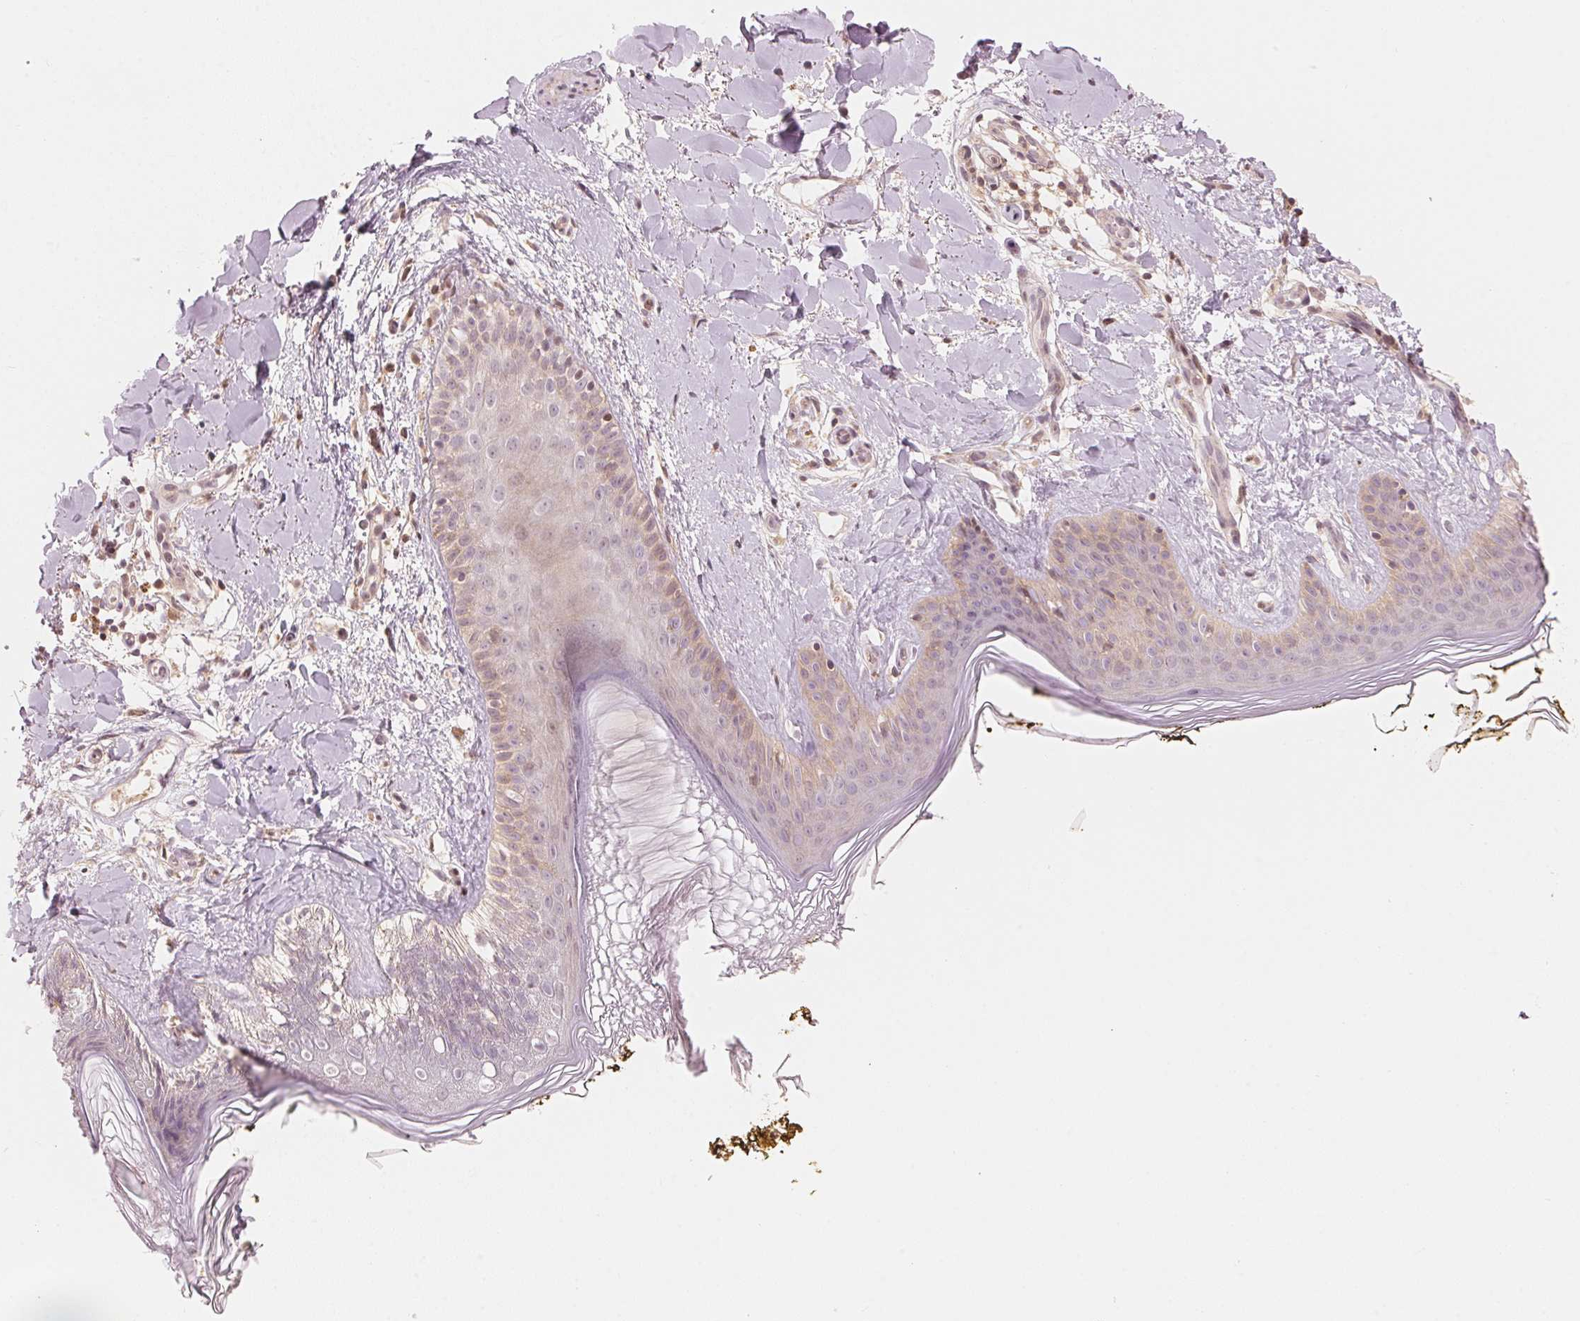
{"staining": {"intensity": "weak", "quantity": ">75%", "location": "cytoplasmic/membranous"}, "tissue": "skin", "cell_type": "Fibroblasts", "image_type": "normal", "snomed": [{"axis": "morphology", "description": "Normal tissue, NOS"}, {"axis": "topography", "description": "Skin"}], "caption": "Immunohistochemical staining of normal skin demonstrates weak cytoplasmic/membranous protein positivity in approximately >75% of fibroblasts. Using DAB (3,3'-diaminobenzidine) (brown) and hematoxylin (blue) stains, captured at high magnification using brightfield microscopy.", "gene": "PRKN", "patient": {"sex": "female", "age": 34}}